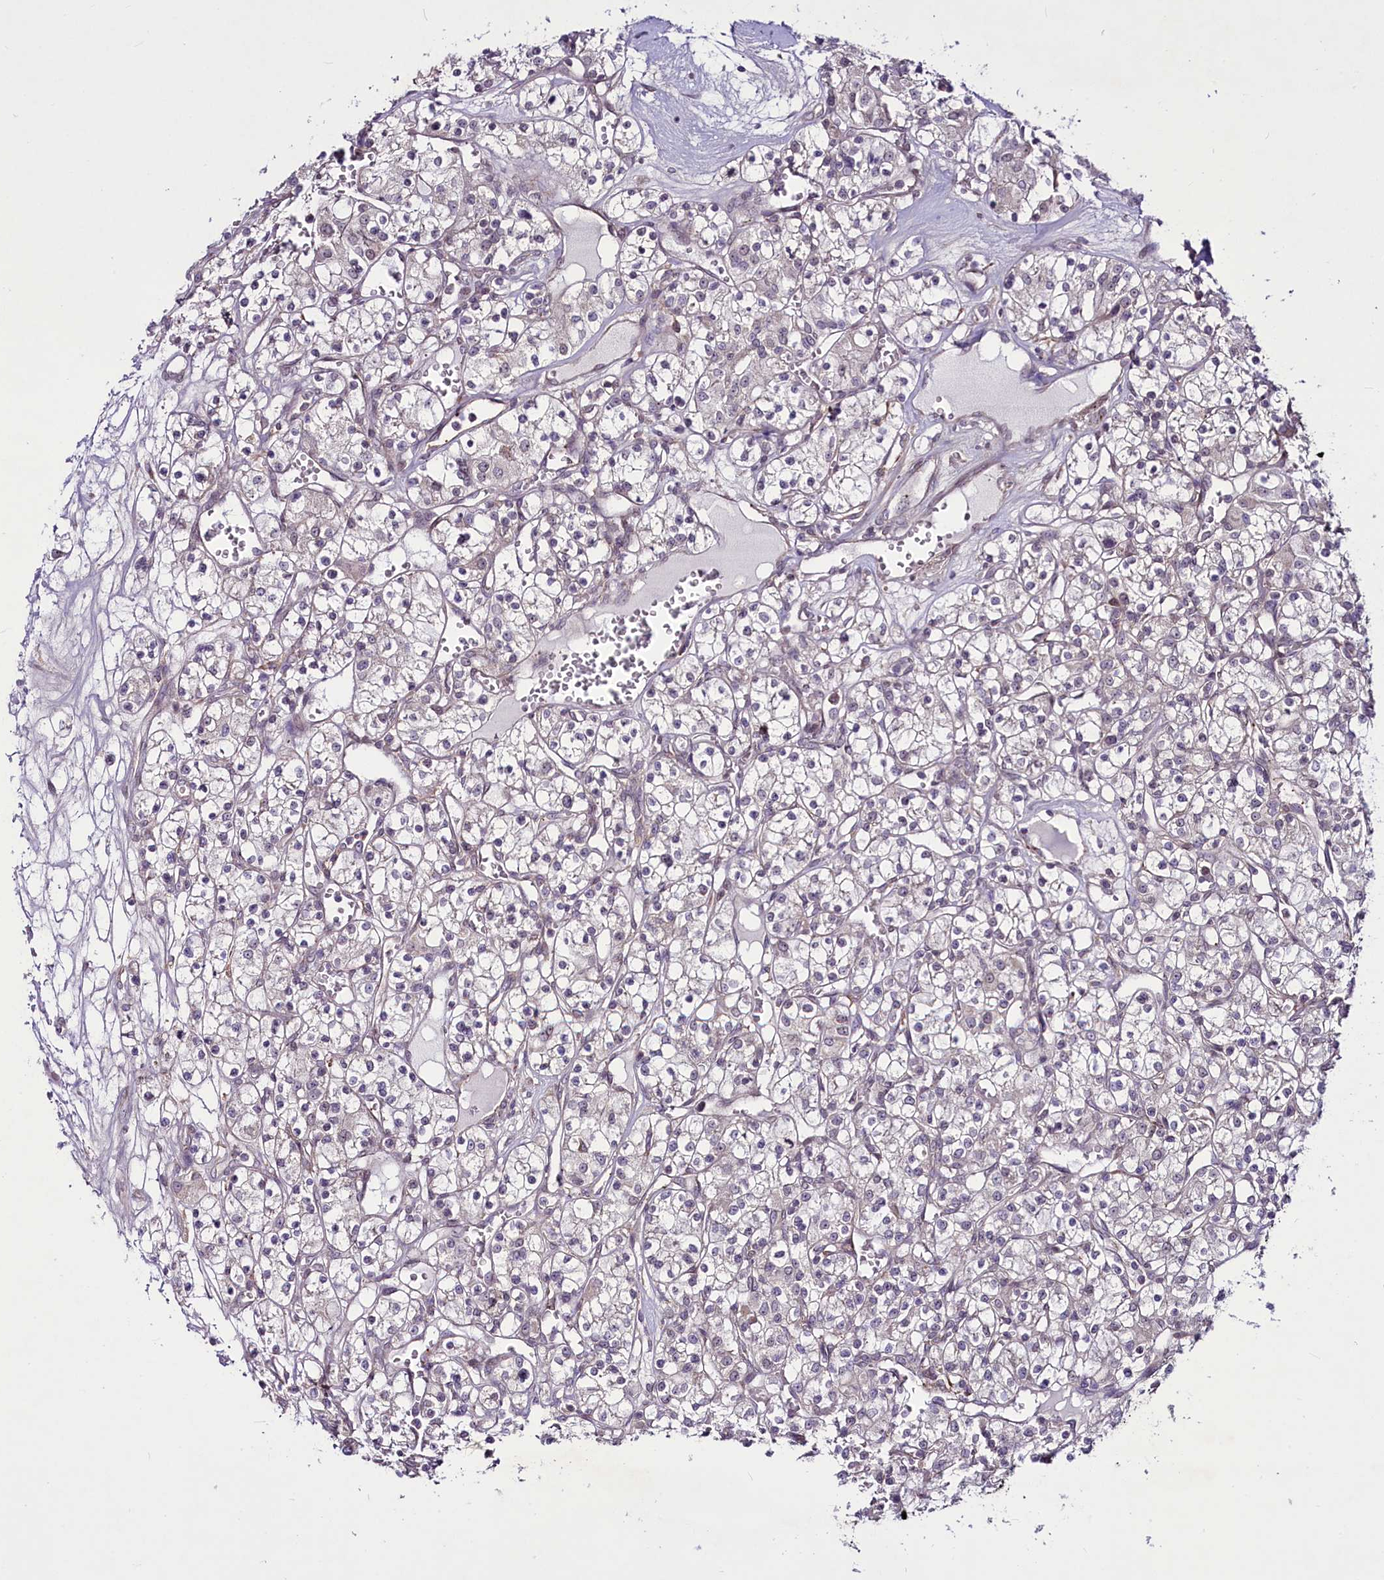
{"staining": {"intensity": "negative", "quantity": "none", "location": "none"}, "tissue": "renal cancer", "cell_type": "Tumor cells", "image_type": "cancer", "snomed": [{"axis": "morphology", "description": "Adenocarcinoma, NOS"}, {"axis": "topography", "description": "Kidney"}], "caption": "Tumor cells show no significant protein expression in renal adenocarcinoma.", "gene": "RSBN1", "patient": {"sex": "female", "age": 59}}